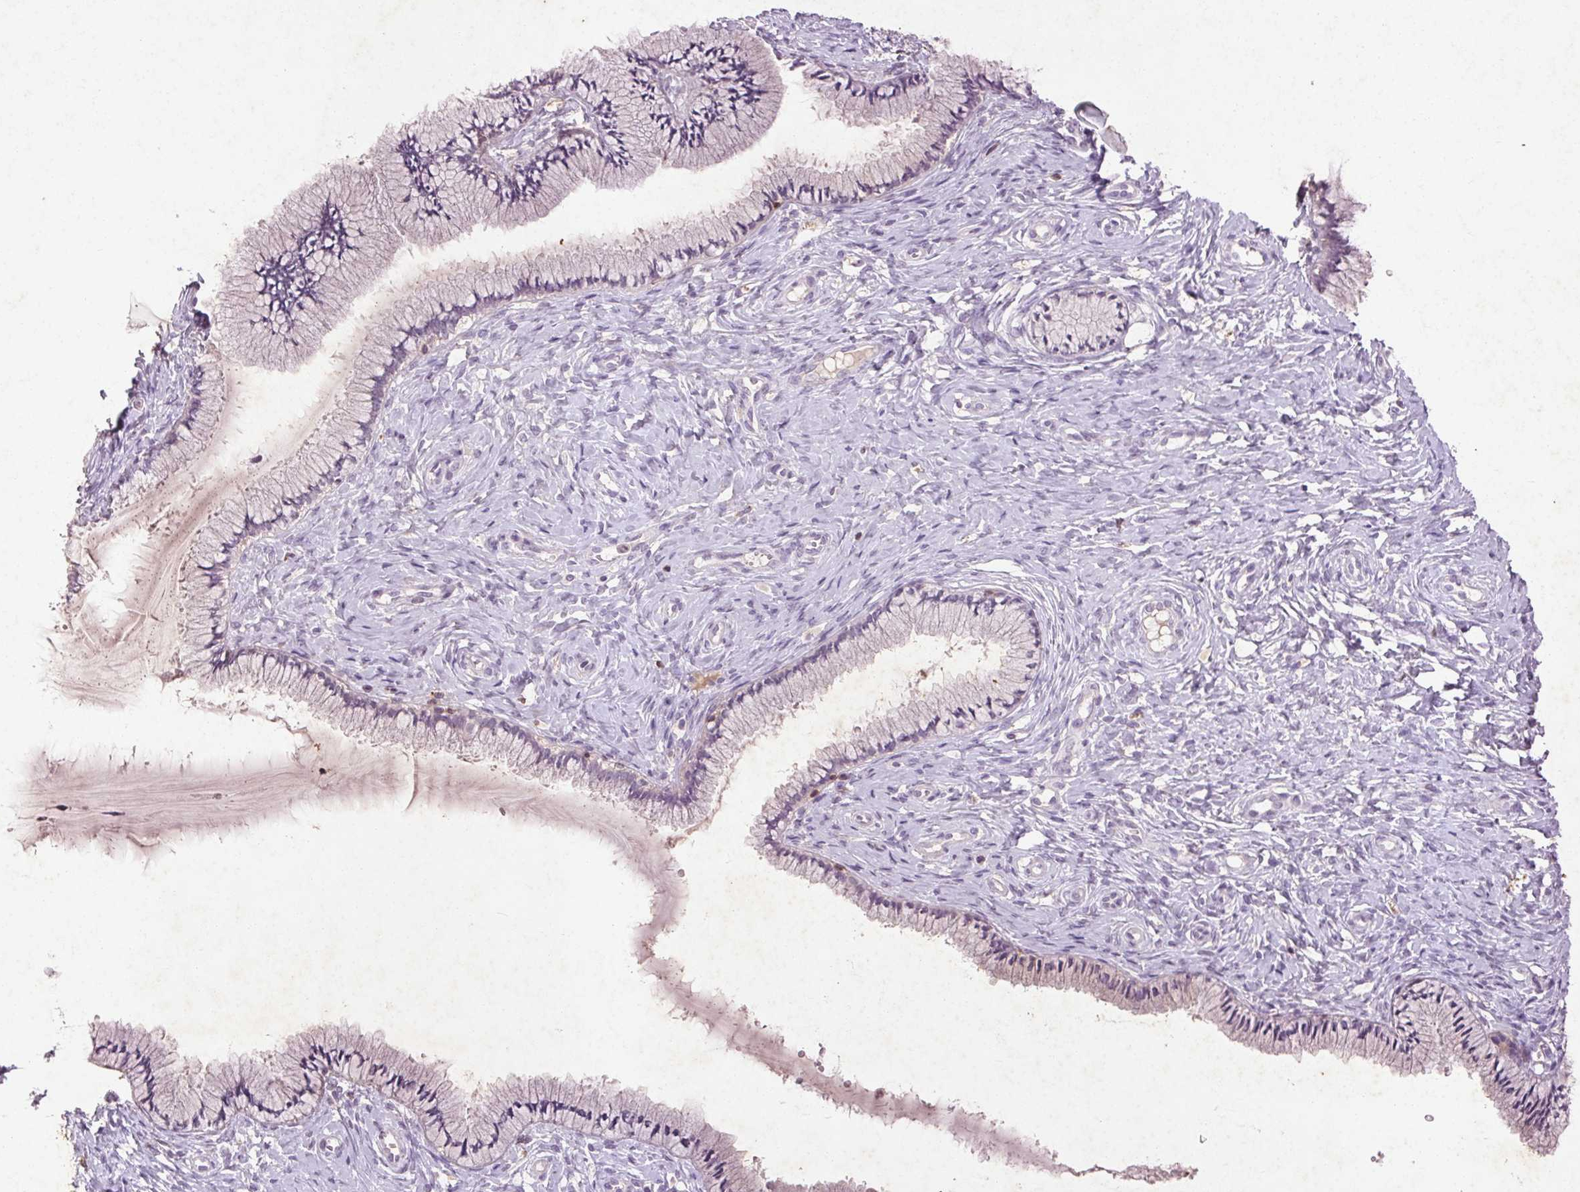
{"staining": {"intensity": "negative", "quantity": "none", "location": "none"}, "tissue": "cervix", "cell_type": "Glandular cells", "image_type": "normal", "snomed": [{"axis": "morphology", "description": "Normal tissue, NOS"}, {"axis": "topography", "description": "Cervix"}], "caption": "The micrograph reveals no staining of glandular cells in unremarkable cervix. The staining was performed using DAB to visualize the protein expression in brown, while the nuclei were stained in blue with hematoxylin (Magnification: 20x).", "gene": "FNDC7", "patient": {"sex": "female", "age": 37}}